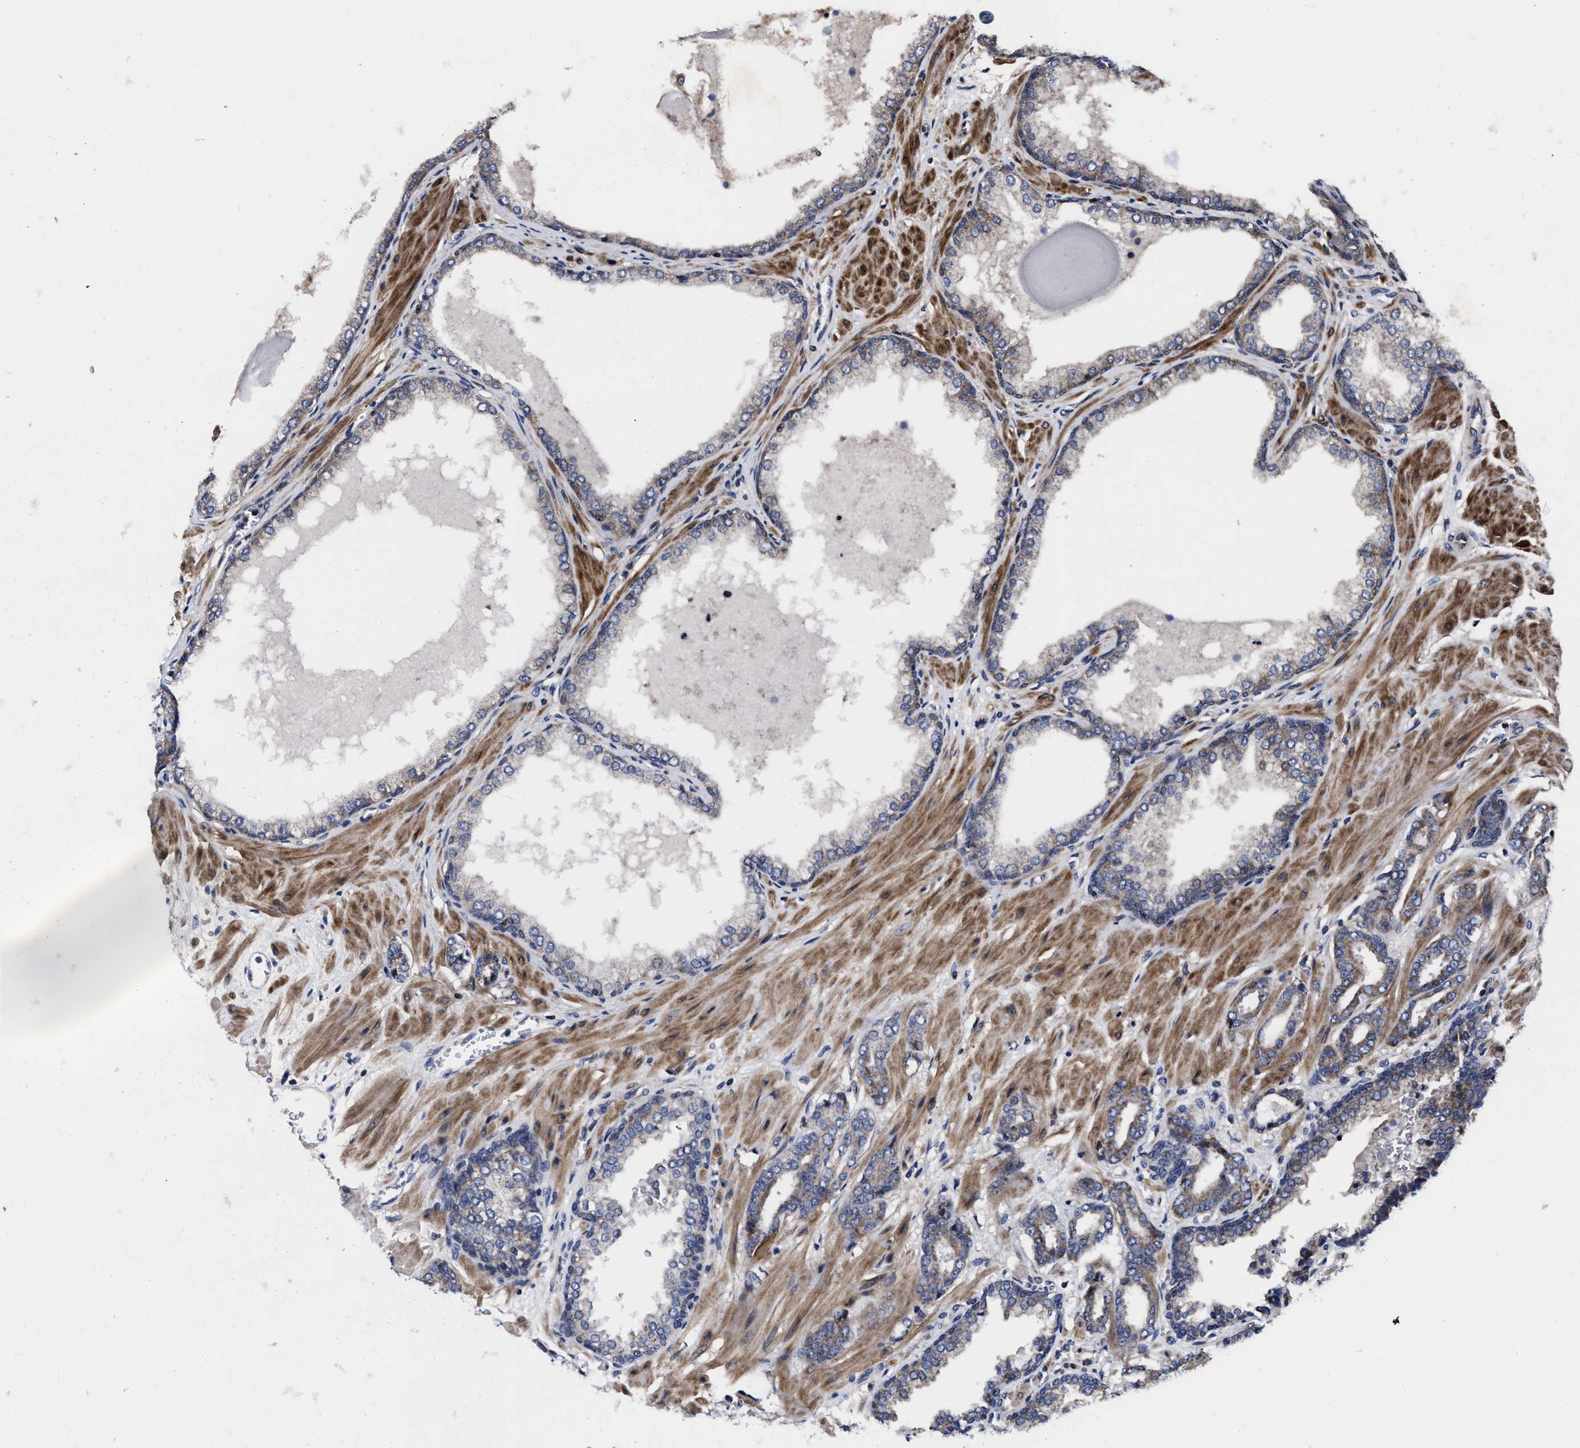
{"staining": {"intensity": "moderate", "quantity": ">75%", "location": "cytoplasmic/membranous"}, "tissue": "prostate cancer", "cell_type": "Tumor cells", "image_type": "cancer", "snomed": [{"axis": "morphology", "description": "Adenocarcinoma, Low grade"}, {"axis": "topography", "description": "Prostate"}], "caption": "Low-grade adenocarcinoma (prostate) stained for a protein exhibits moderate cytoplasmic/membranous positivity in tumor cells.", "gene": "MRPL50", "patient": {"sex": "male", "age": 53}}